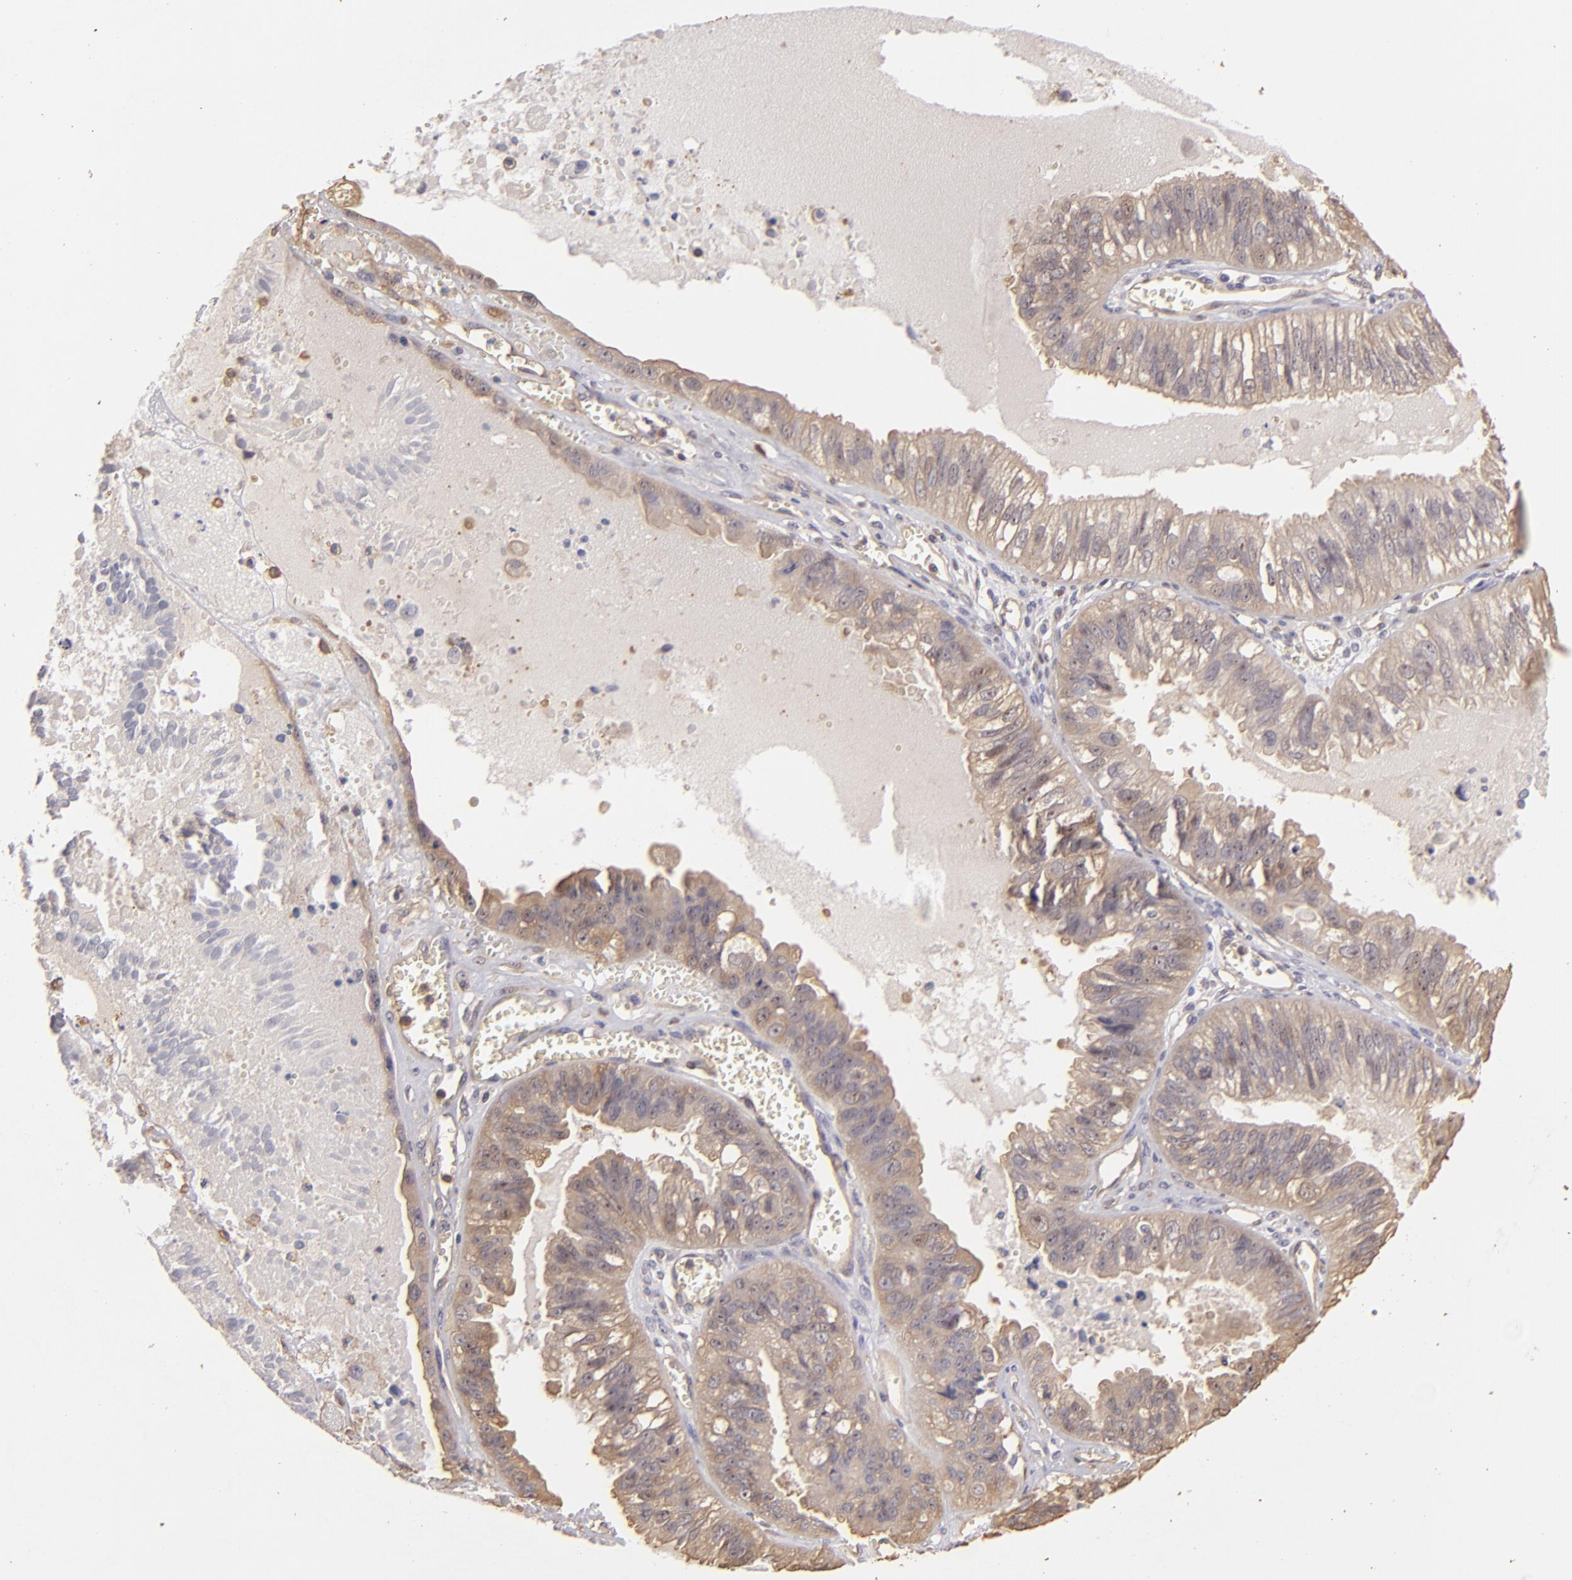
{"staining": {"intensity": "weak", "quantity": "<25%", "location": "cytoplasmic/membranous"}, "tissue": "ovarian cancer", "cell_type": "Tumor cells", "image_type": "cancer", "snomed": [{"axis": "morphology", "description": "Carcinoma, endometroid"}, {"axis": "topography", "description": "Ovary"}], "caption": "High power microscopy histopathology image of an immunohistochemistry (IHC) histopathology image of ovarian cancer, revealing no significant positivity in tumor cells. (IHC, brightfield microscopy, high magnification).", "gene": "HSPB6", "patient": {"sex": "female", "age": 85}}